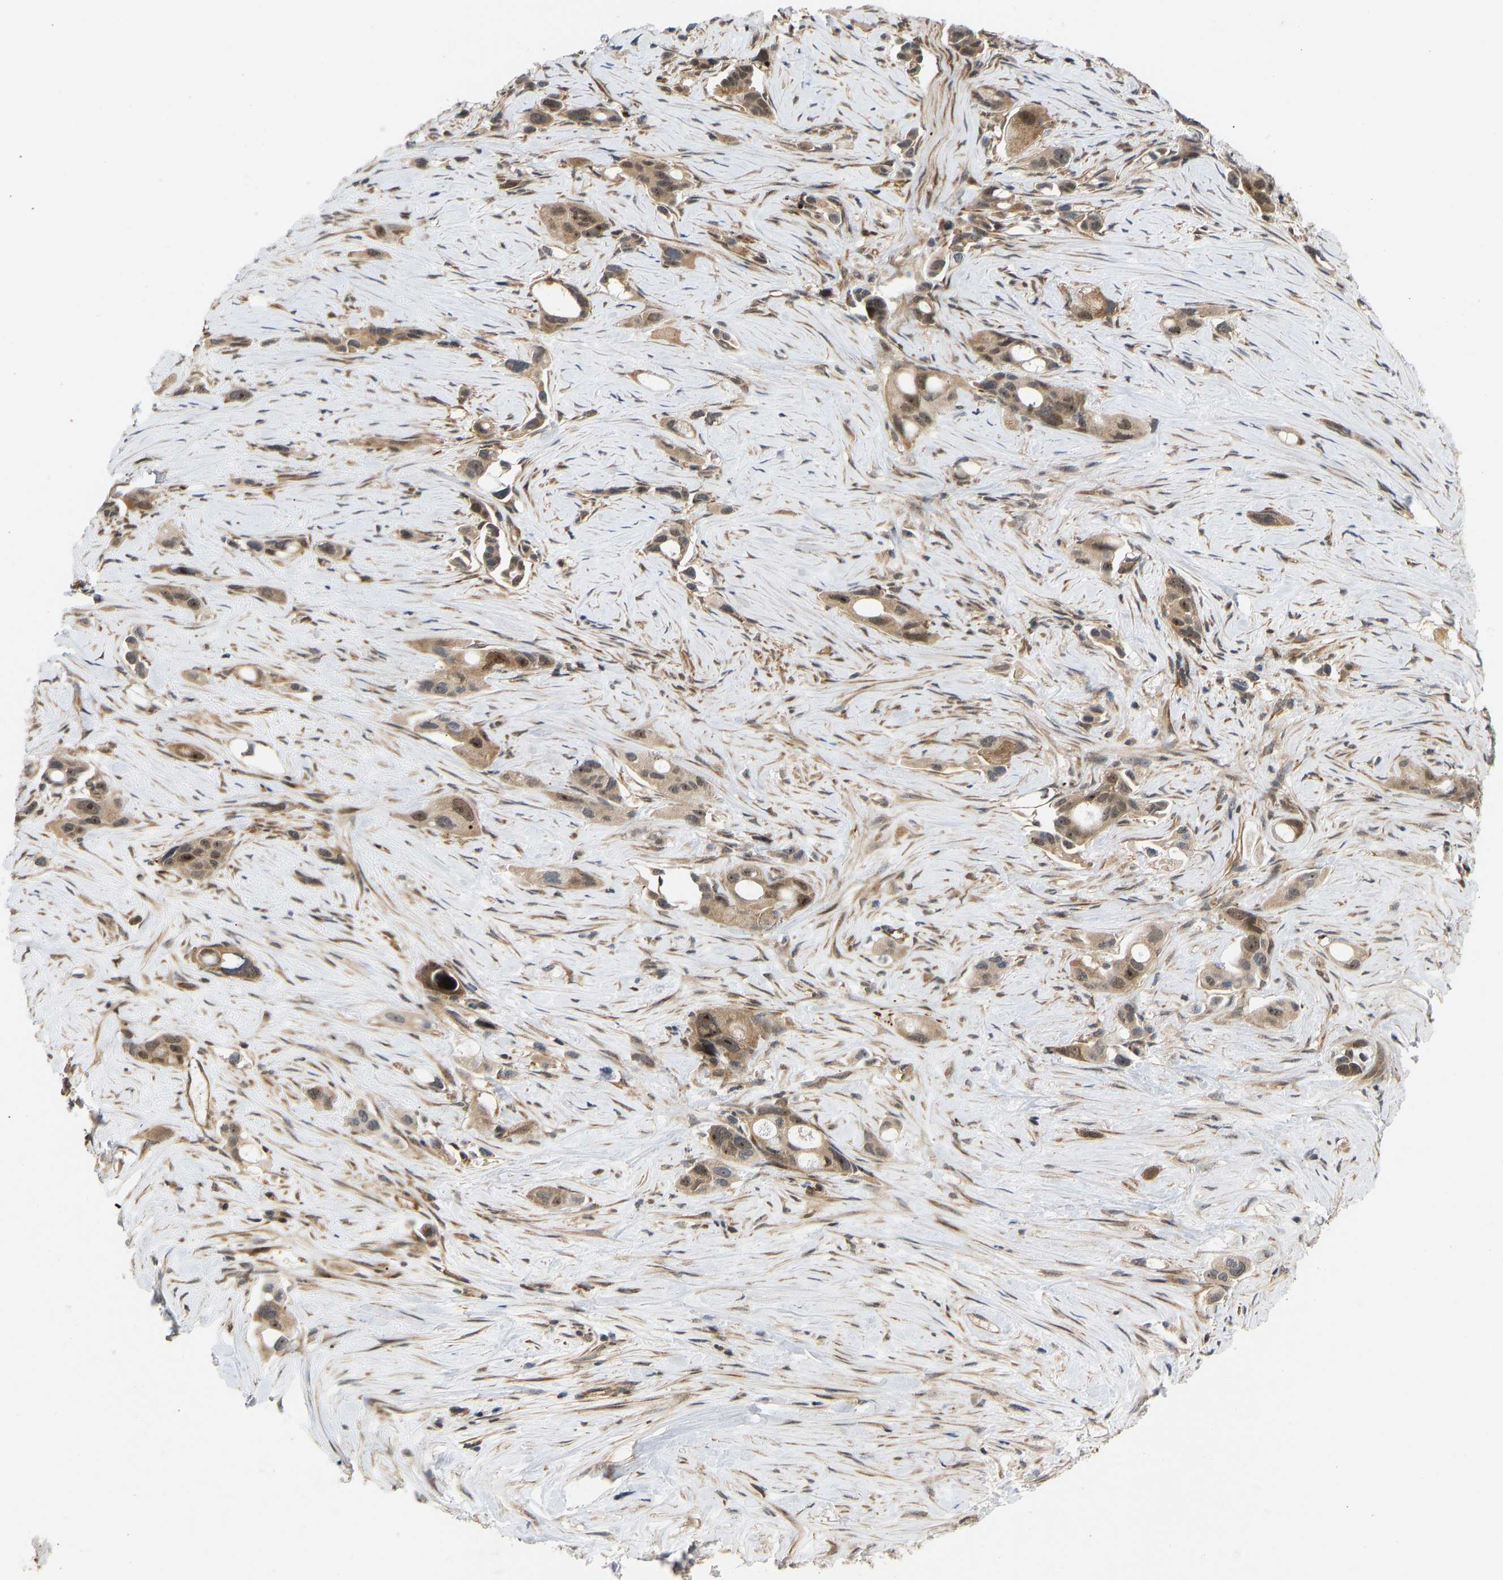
{"staining": {"intensity": "moderate", "quantity": ">75%", "location": "cytoplasmic/membranous,nuclear"}, "tissue": "pancreatic cancer", "cell_type": "Tumor cells", "image_type": "cancer", "snomed": [{"axis": "morphology", "description": "Adenocarcinoma, NOS"}, {"axis": "topography", "description": "Pancreas"}], "caption": "This micrograph shows IHC staining of pancreatic cancer, with medium moderate cytoplasmic/membranous and nuclear positivity in approximately >75% of tumor cells.", "gene": "BAG1", "patient": {"sex": "male", "age": 53}}